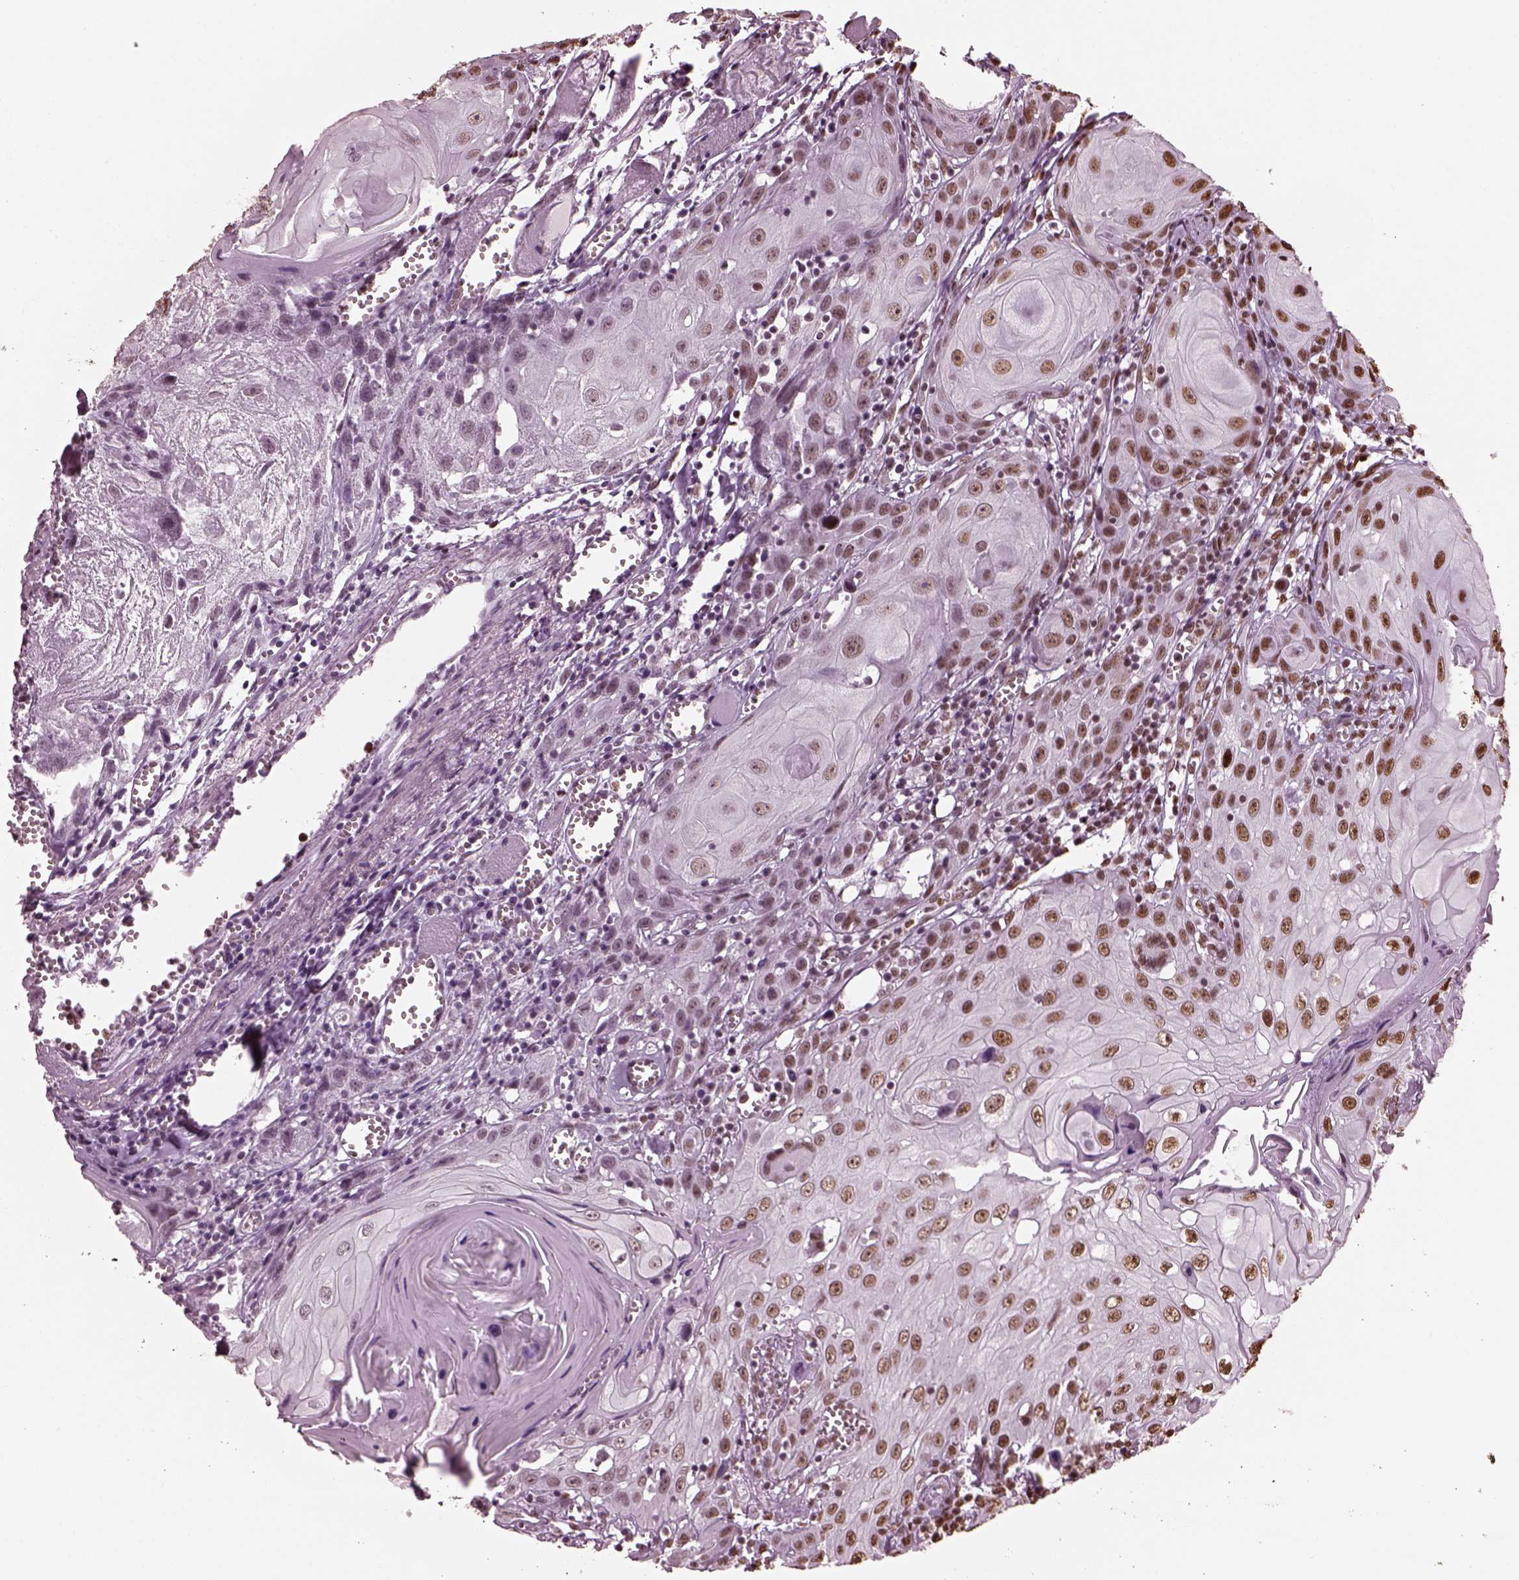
{"staining": {"intensity": "strong", "quantity": ">75%", "location": "nuclear"}, "tissue": "head and neck cancer", "cell_type": "Tumor cells", "image_type": "cancer", "snomed": [{"axis": "morphology", "description": "Squamous cell carcinoma, NOS"}, {"axis": "topography", "description": "Head-Neck"}], "caption": "Immunohistochemical staining of head and neck squamous cell carcinoma demonstrates strong nuclear protein staining in approximately >75% of tumor cells.", "gene": "CBFA2T3", "patient": {"sex": "female", "age": 80}}